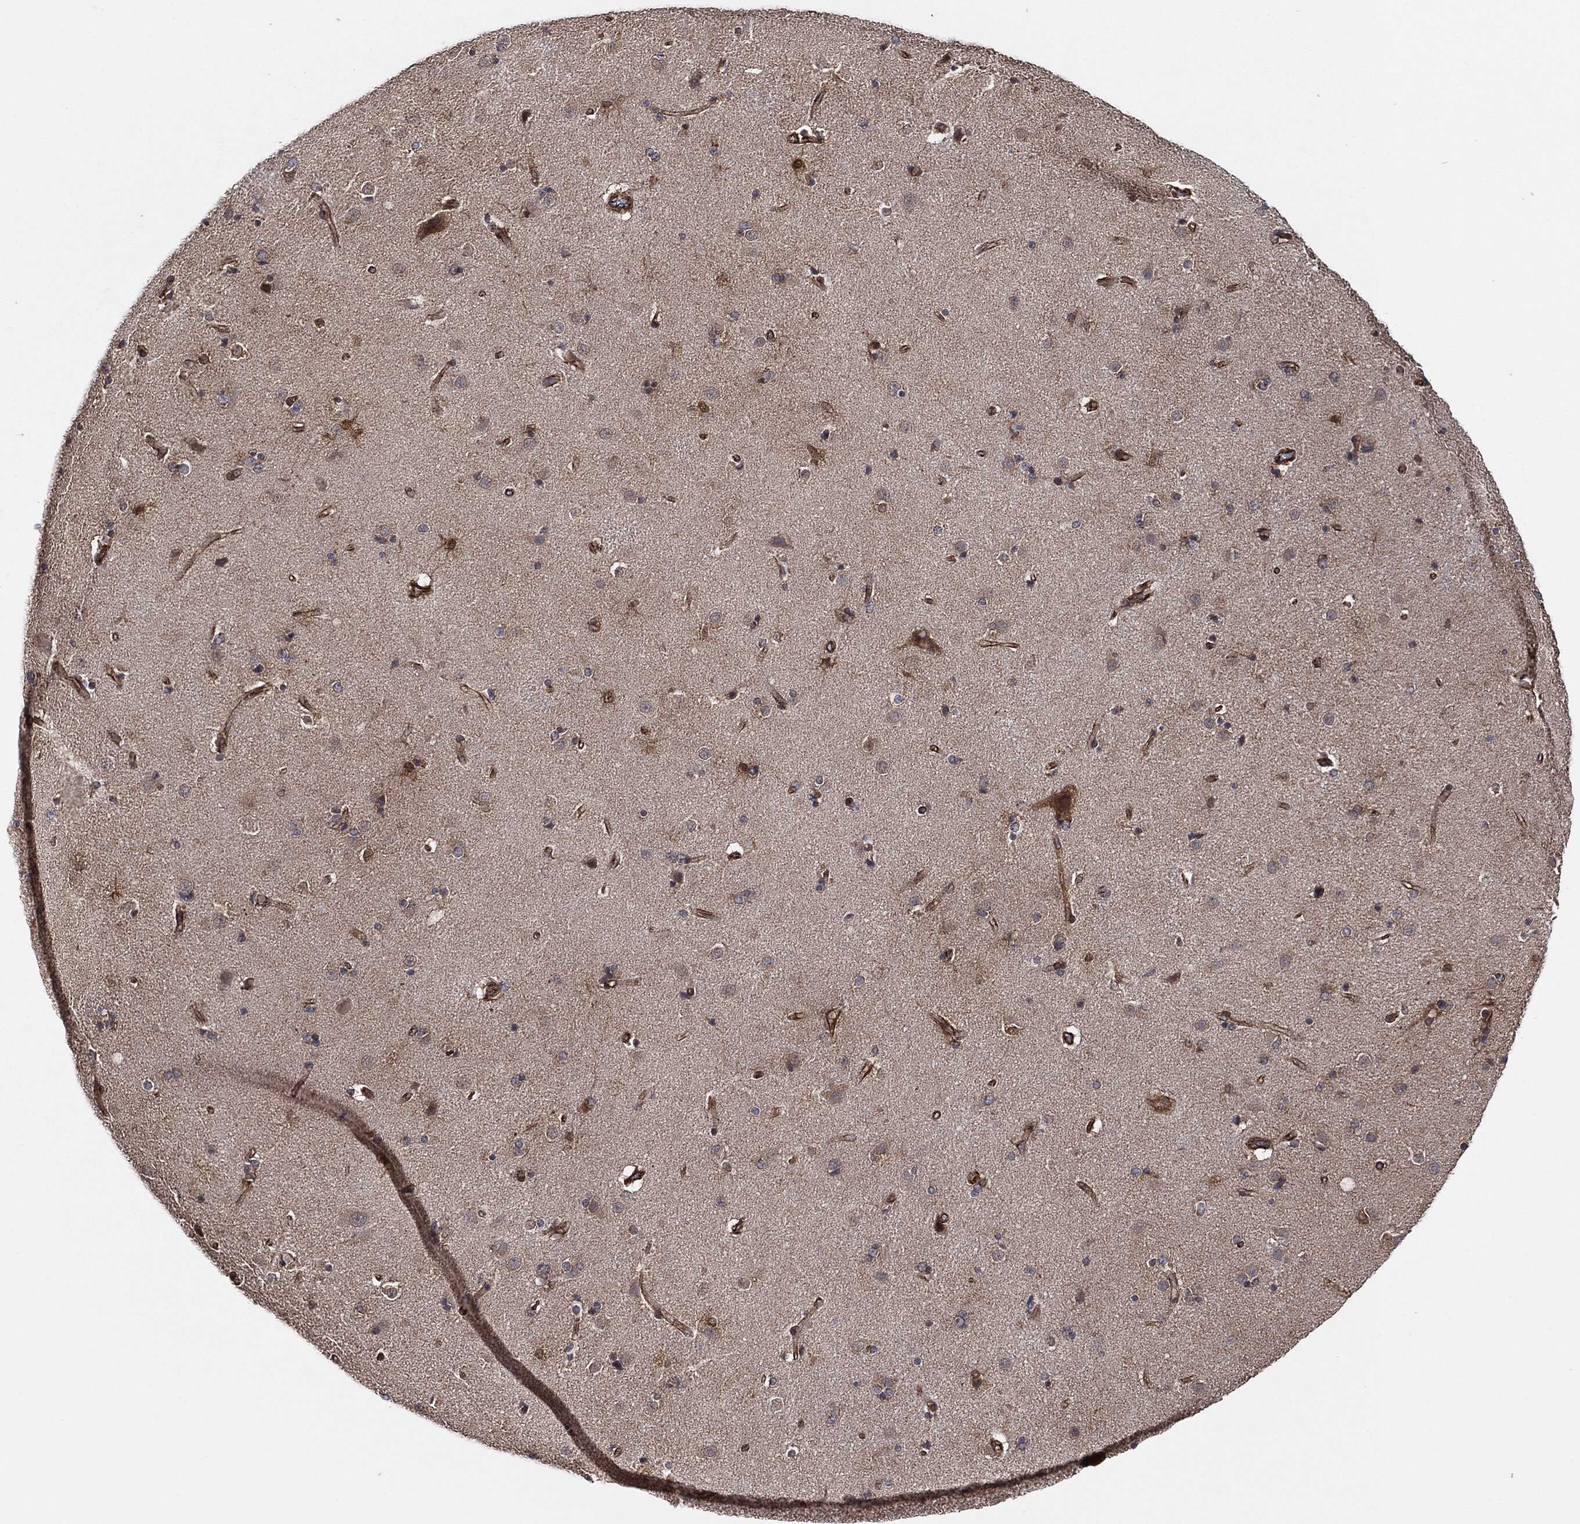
{"staining": {"intensity": "negative", "quantity": "none", "location": "none"}, "tissue": "caudate", "cell_type": "Glial cells", "image_type": "normal", "snomed": [{"axis": "morphology", "description": "Normal tissue, NOS"}, {"axis": "topography", "description": "Lateral ventricle wall"}], "caption": "This is a photomicrograph of IHC staining of unremarkable caudate, which shows no positivity in glial cells. Brightfield microscopy of immunohistochemistry (IHC) stained with DAB (brown) and hematoxylin (blue), captured at high magnification.", "gene": "CTNNA1", "patient": {"sex": "female", "age": 71}}